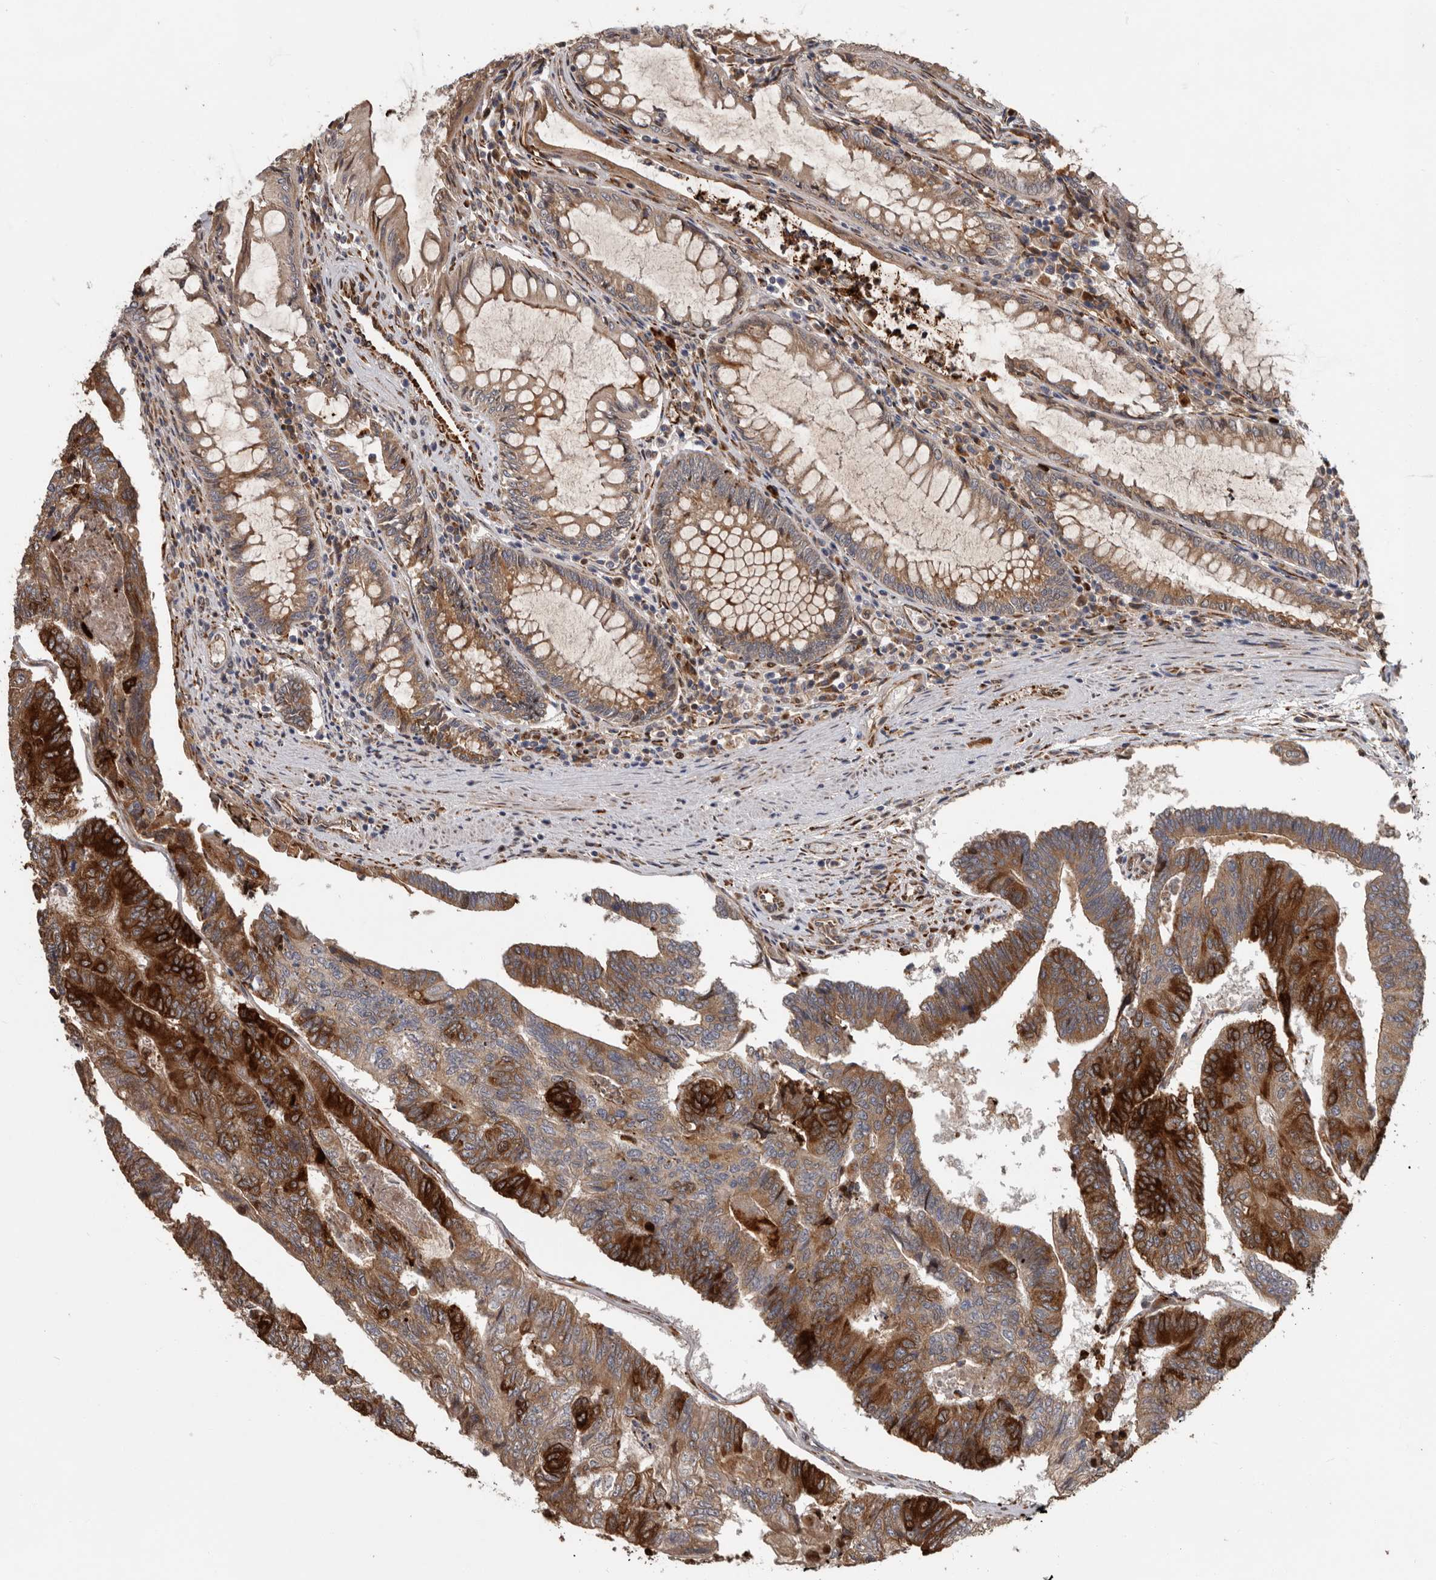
{"staining": {"intensity": "strong", "quantity": ">75%", "location": "cytoplasmic/membranous"}, "tissue": "colorectal cancer", "cell_type": "Tumor cells", "image_type": "cancer", "snomed": [{"axis": "morphology", "description": "Adenocarcinoma, NOS"}, {"axis": "topography", "description": "Colon"}], "caption": "A high-resolution photomicrograph shows immunohistochemistry (IHC) staining of colorectal adenocarcinoma, which shows strong cytoplasmic/membranous expression in about >75% of tumor cells.", "gene": "MTF1", "patient": {"sex": "female", "age": 67}}